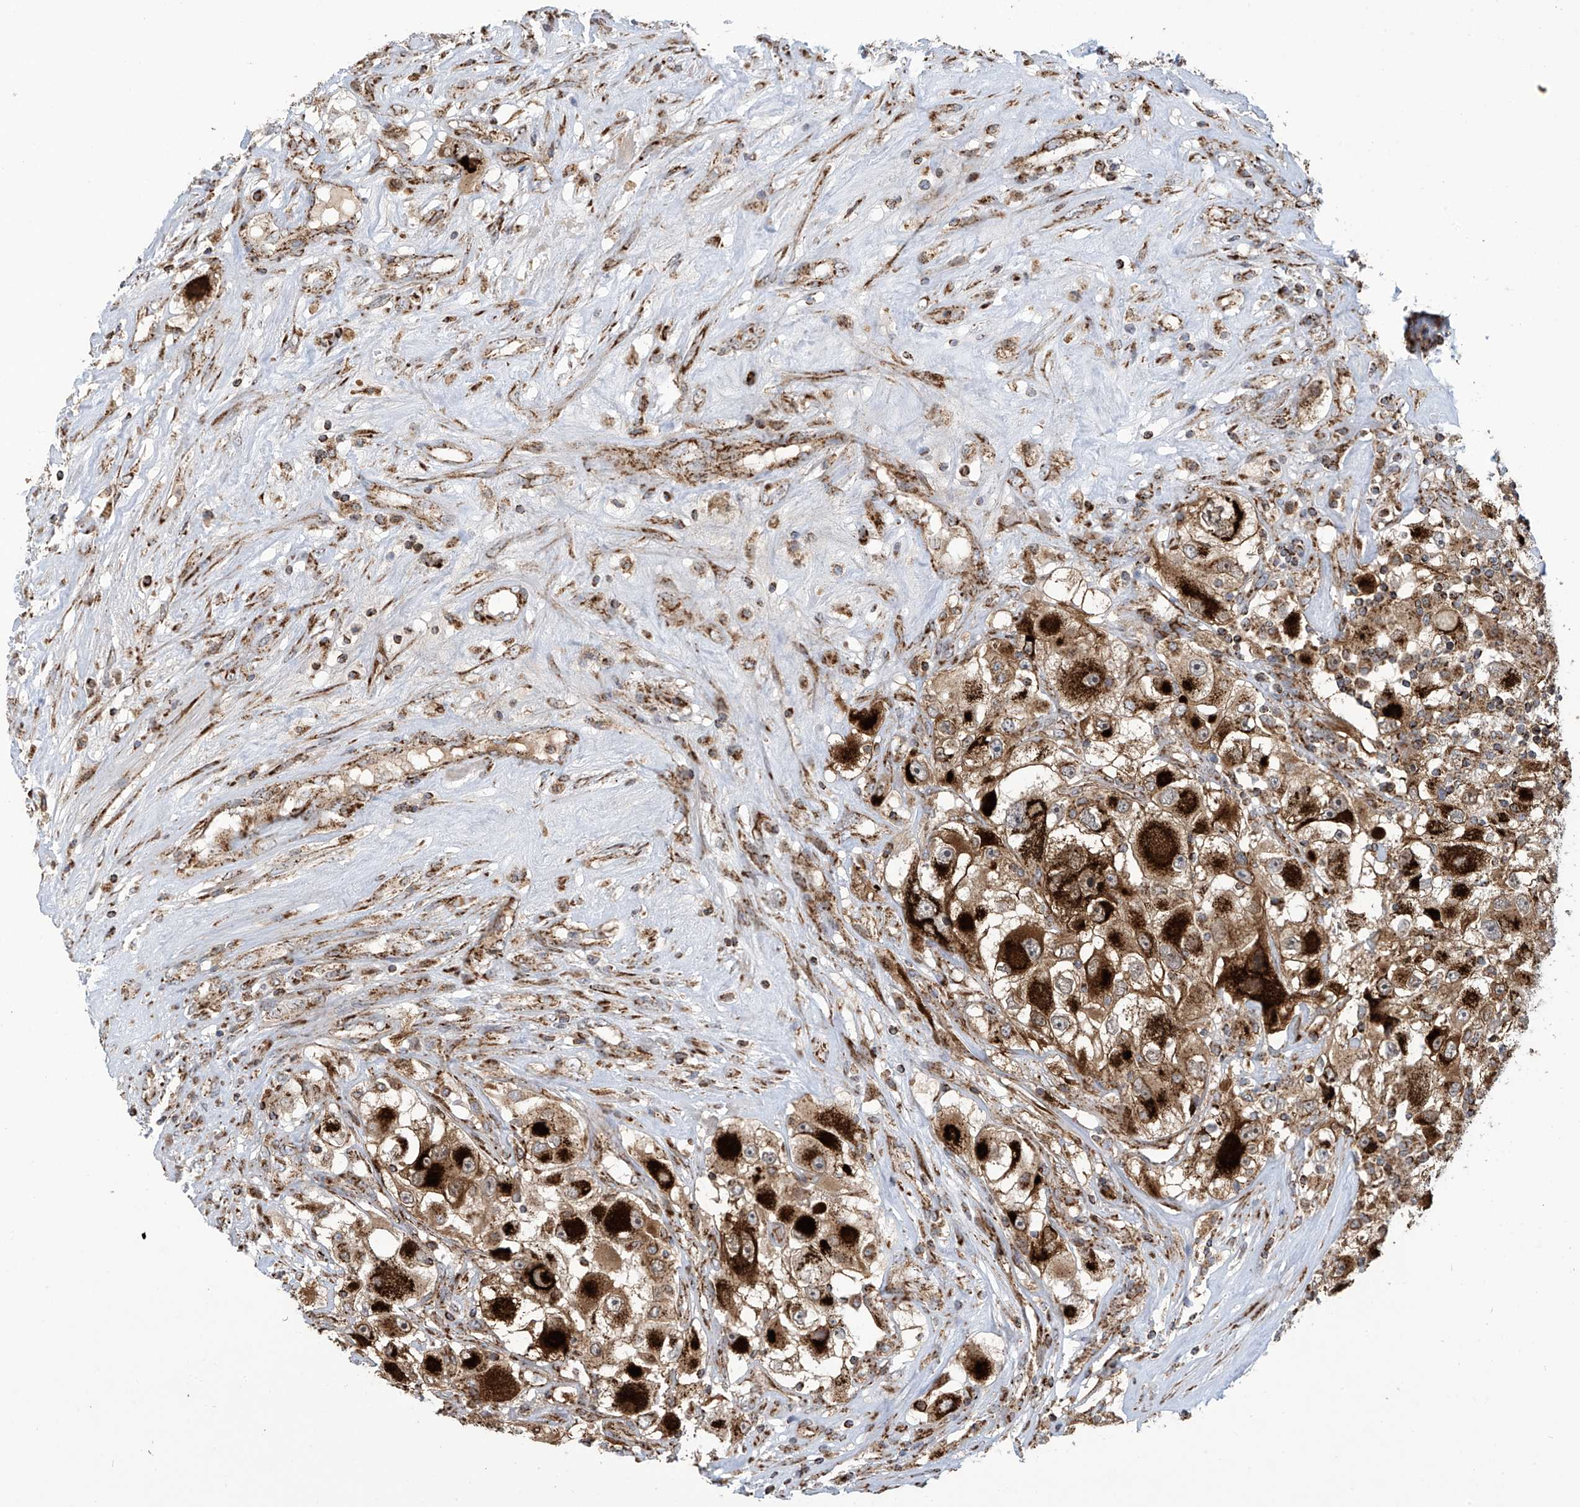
{"staining": {"intensity": "strong", "quantity": ">75%", "location": "cytoplasmic/membranous"}, "tissue": "renal cancer", "cell_type": "Tumor cells", "image_type": "cancer", "snomed": [{"axis": "morphology", "description": "Adenocarcinoma, NOS"}, {"axis": "topography", "description": "Kidney"}], "caption": "The immunohistochemical stain labels strong cytoplasmic/membranous staining in tumor cells of renal adenocarcinoma tissue.", "gene": "COX10", "patient": {"sex": "female", "age": 52}}